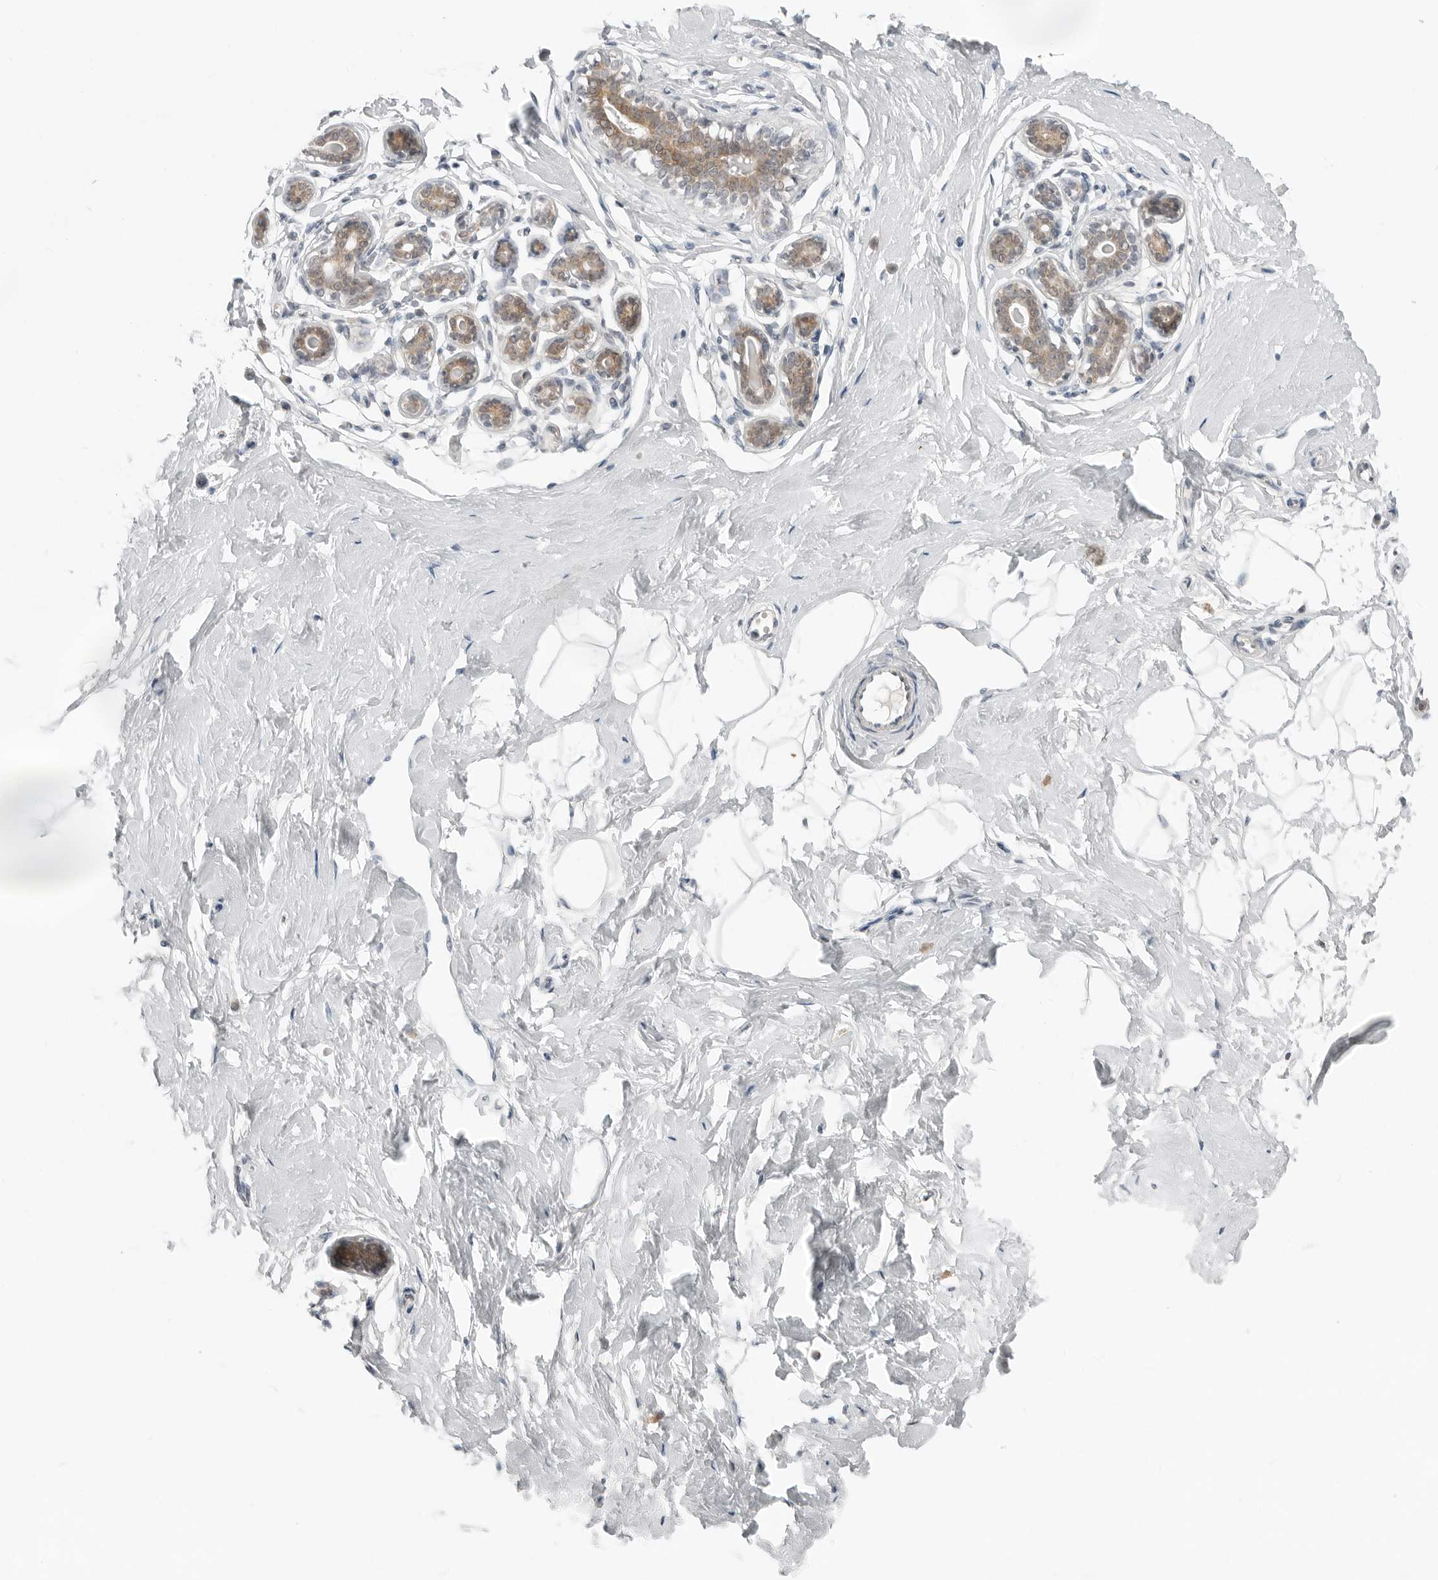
{"staining": {"intensity": "negative", "quantity": "none", "location": "none"}, "tissue": "breast", "cell_type": "Adipocytes", "image_type": "normal", "snomed": [{"axis": "morphology", "description": "Normal tissue, NOS"}, {"axis": "morphology", "description": "Adenoma, NOS"}, {"axis": "topography", "description": "Breast"}], "caption": "Breast stained for a protein using immunohistochemistry reveals no expression adipocytes.", "gene": "FCRLB", "patient": {"sex": "female", "age": 23}}